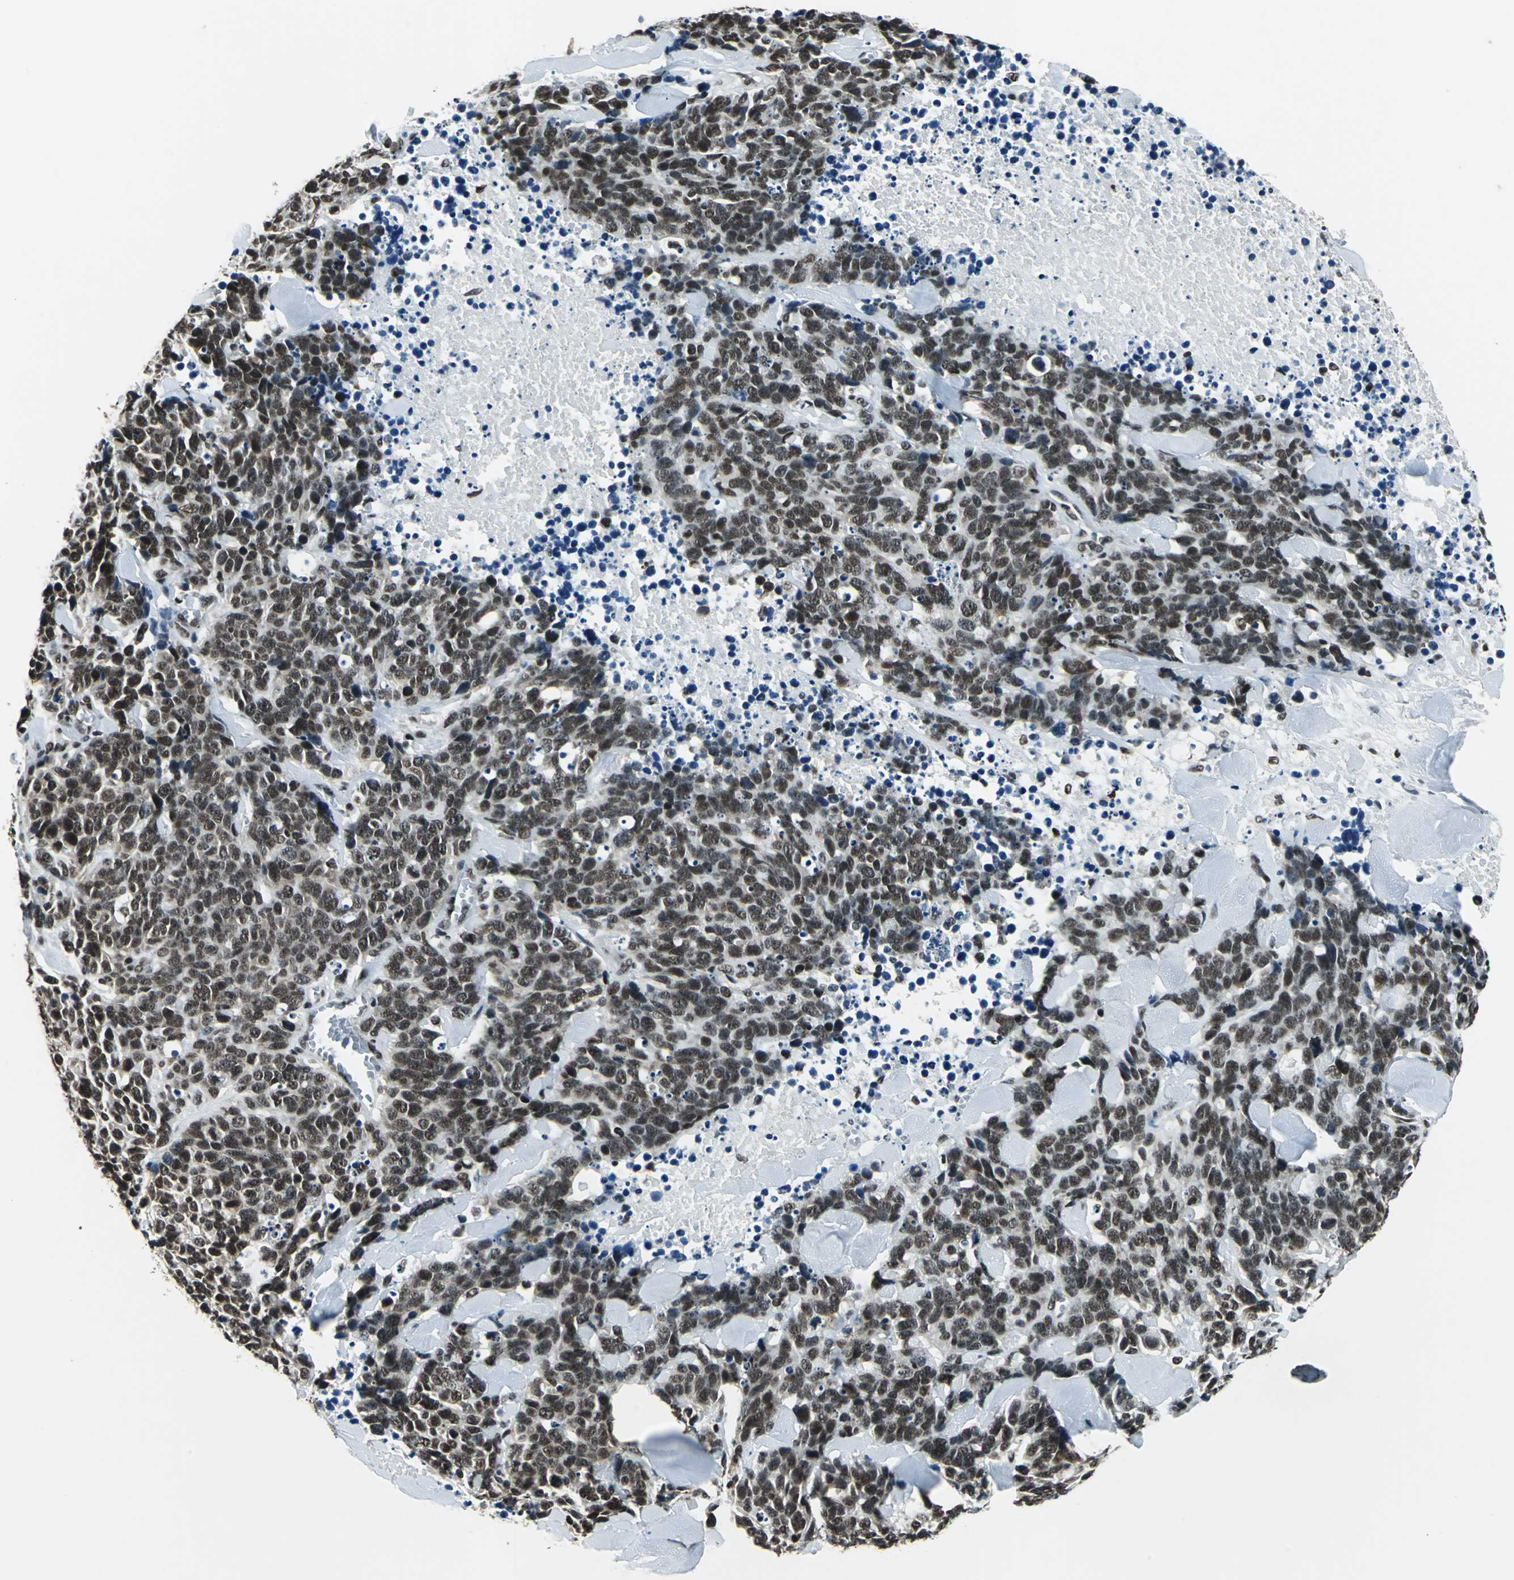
{"staining": {"intensity": "strong", "quantity": ">75%", "location": "nuclear"}, "tissue": "lung cancer", "cell_type": "Tumor cells", "image_type": "cancer", "snomed": [{"axis": "morphology", "description": "Neoplasm, malignant, NOS"}, {"axis": "topography", "description": "Lung"}], "caption": "Brown immunohistochemical staining in lung cancer displays strong nuclear positivity in approximately >75% of tumor cells.", "gene": "RBM14", "patient": {"sex": "female", "age": 58}}